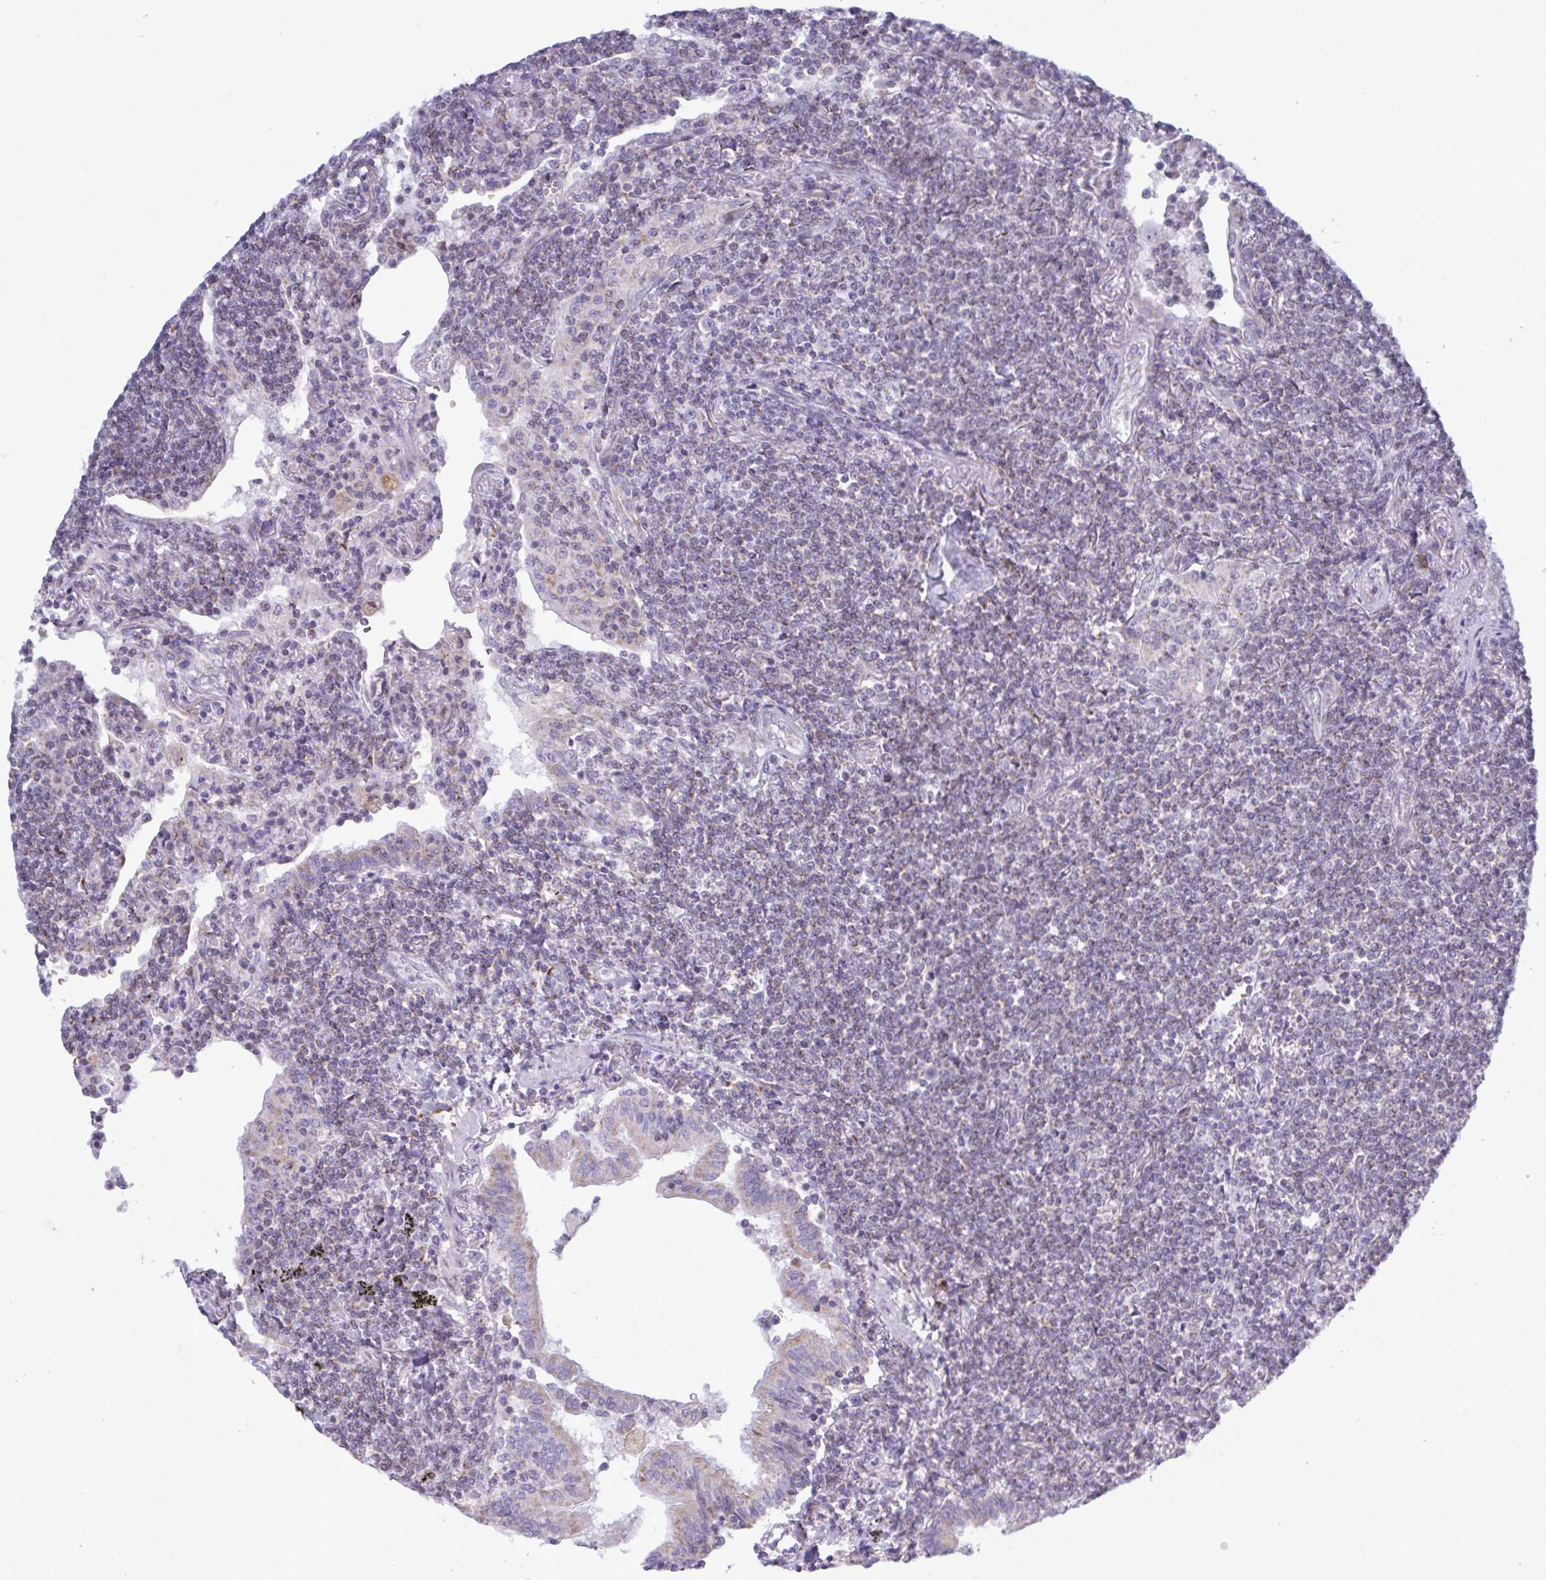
{"staining": {"intensity": "weak", "quantity": "25%-75%", "location": "cytoplasmic/membranous"}, "tissue": "lymphoma", "cell_type": "Tumor cells", "image_type": "cancer", "snomed": [{"axis": "morphology", "description": "Malignant lymphoma, non-Hodgkin's type, Low grade"}, {"axis": "topography", "description": "Lung"}], "caption": "This is an image of IHC staining of low-grade malignant lymphoma, non-Hodgkin's type, which shows weak staining in the cytoplasmic/membranous of tumor cells.", "gene": "ATG9A", "patient": {"sex": "female", "age": 71}}